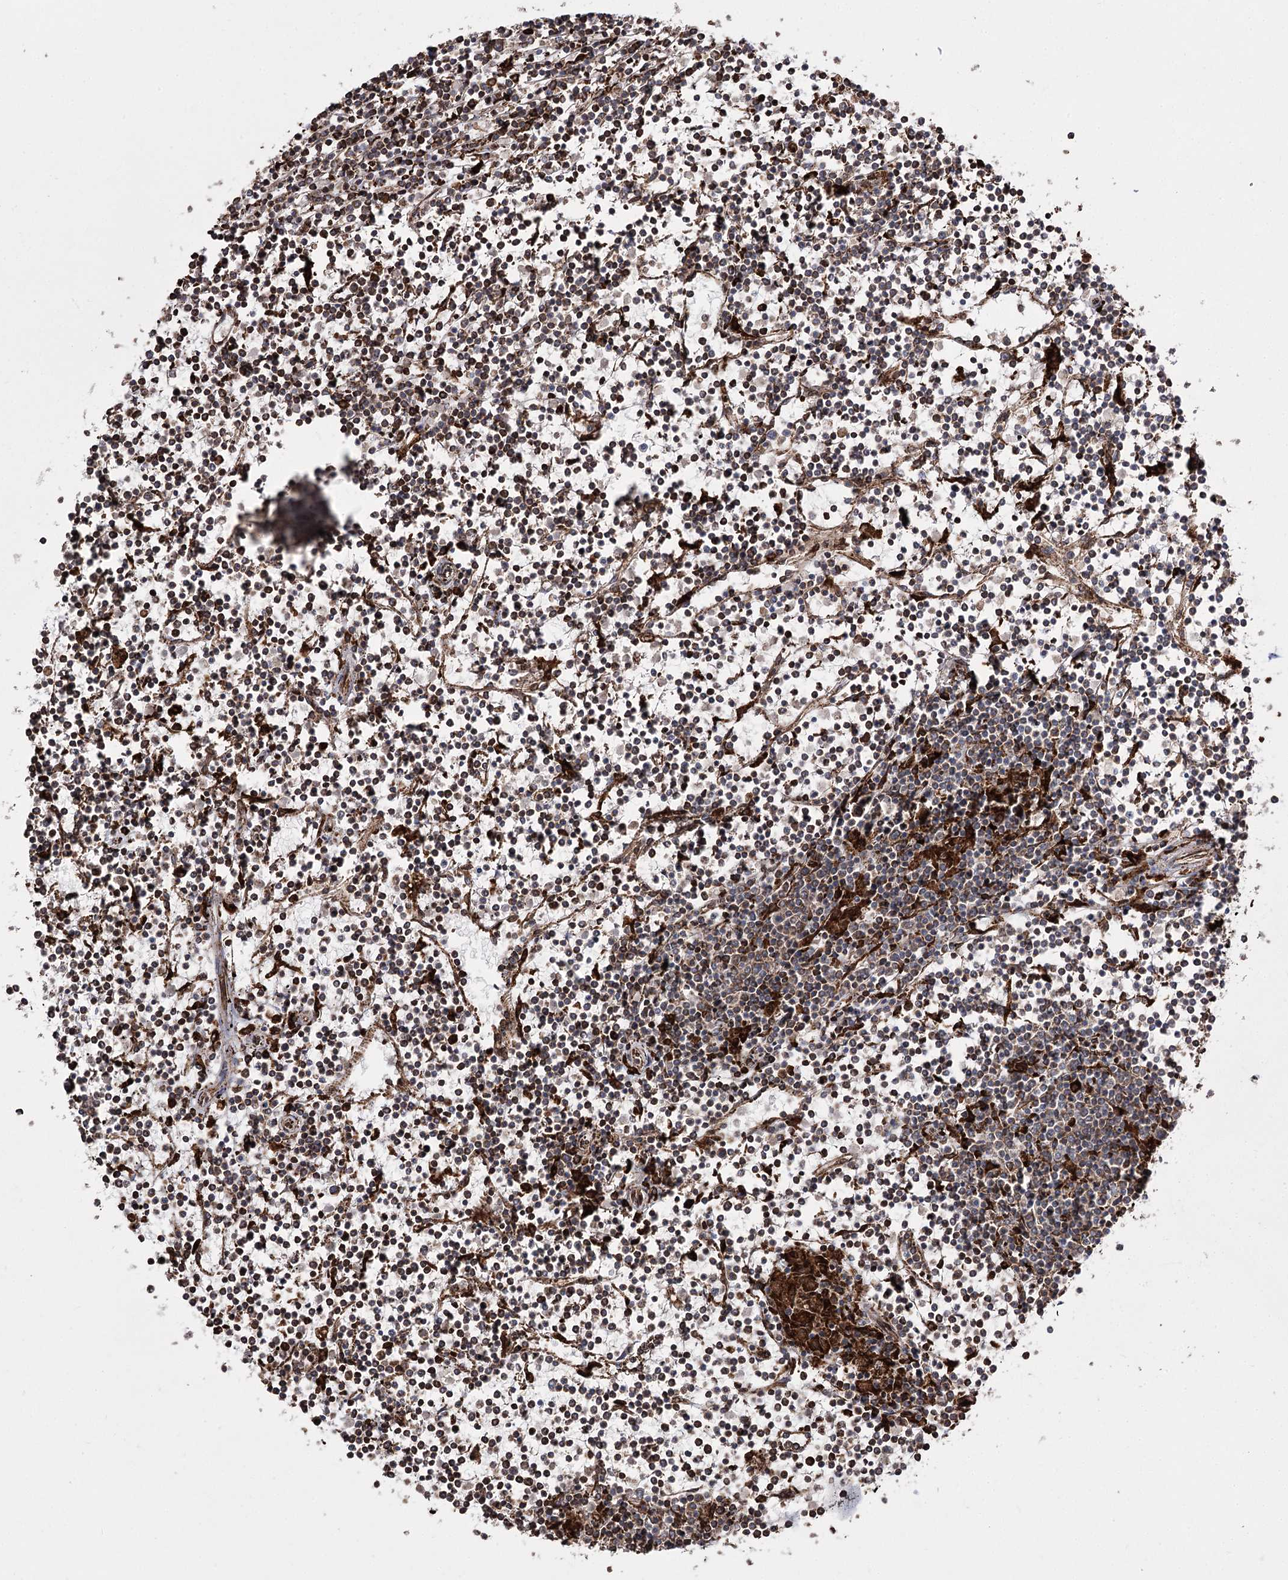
{"staining": {"intensity": "moderate", "quantity": ">75%", "location": "cytoplasmic/membranous"}, "tissue": "lymphoma", "cell_type": "Tumor cells", "image_type": "cancer", "snomed": [{"axis": "morphology", "description": "Malignant lymphoma, non-Hodgkin's type, Low grade"}, {"axis": "topography", "description": "Spleen"}], "caption": "DAB immunohistochemical staining of human lymphoma exhibits moderate cytoplasmic/membranous protein positivity in about >75% of tumor cells. Immunohistochemistry stains the protein in brown and the nuclei are stained blue.", "gene": "FANCL", "patient": {"sex": "female", "age": 19}}